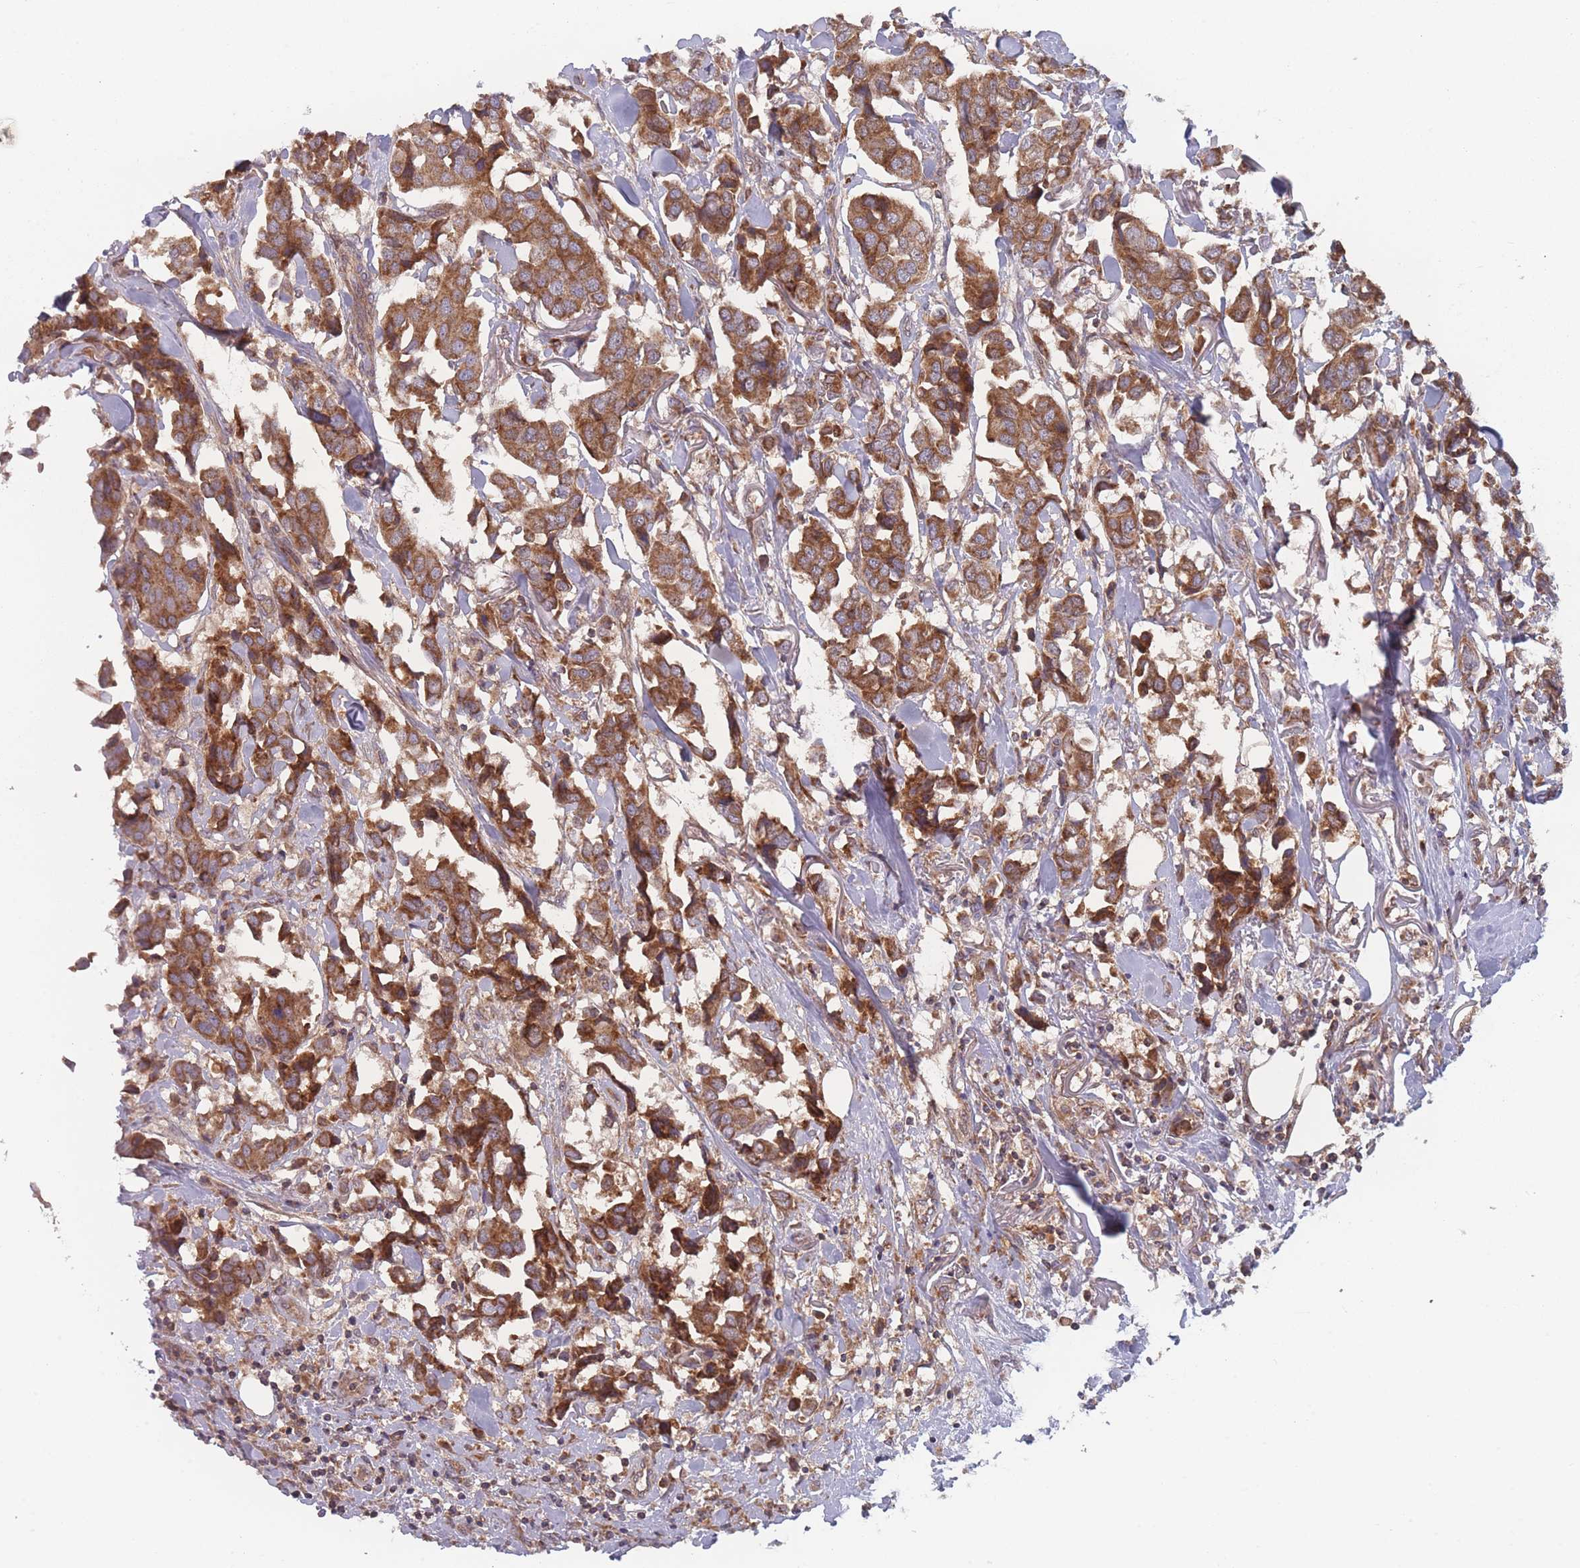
{"staining": {"intensity": "strong", "quantity": ">75%", "location": "cytoplasmic/membranous"}, "tissue": "breast cancer", "cell_type": "Tumor cells", "image_type": "cancer", "snomed": [{"axis": "morphology", "description": "Duct carcinoma"}, {"axis": "topography", "description": "Breast"}], "caption": "DAB immunohistochemical staining of human breast cancer reveals strong cytoplasmic/membranous protein expression in about >75% of tumor cells.", "gene": "ATP5MG", "patient": {"sex": "female", "age": 80}}